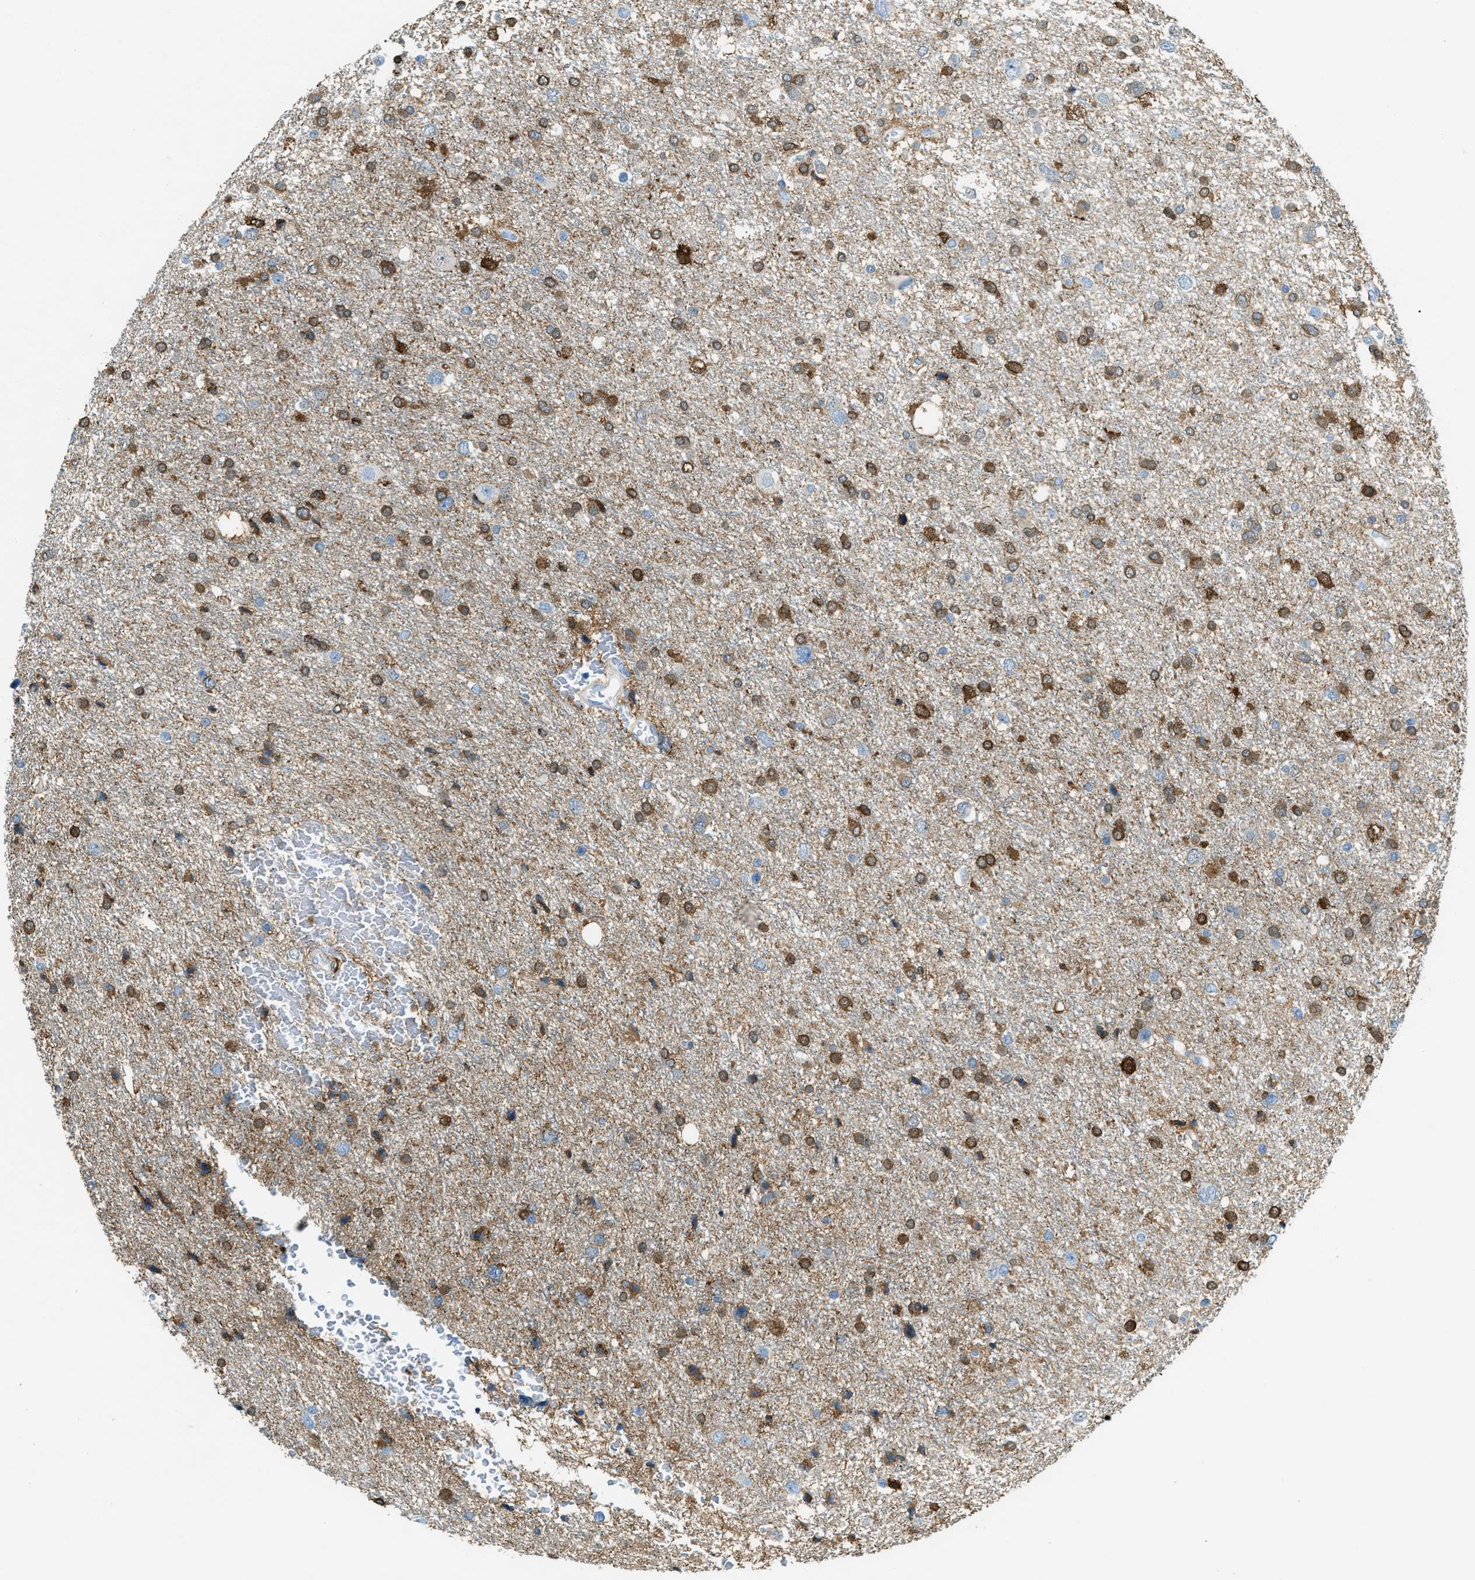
{"staining": {"intensity": "moderate", "quantity": ">75%", "location": "cytoplasmic/membranous"}, "tissue": "glioma", "cell_type": "Tumor cells", "image_type": "cancer", "snomed": [{"axis": "morphology", "description": "Glioma, malignant, Low grade"}, {"axis": "topography", "description": "Brain"}], "caption": "Protein staining shows moderate cytoplasmic/membranous staining in approximately >75% of tumor cells in low-grade glioma (malignant).", "gene": "MATCAP2", "patient": {"sex": "female", "age": 37}}